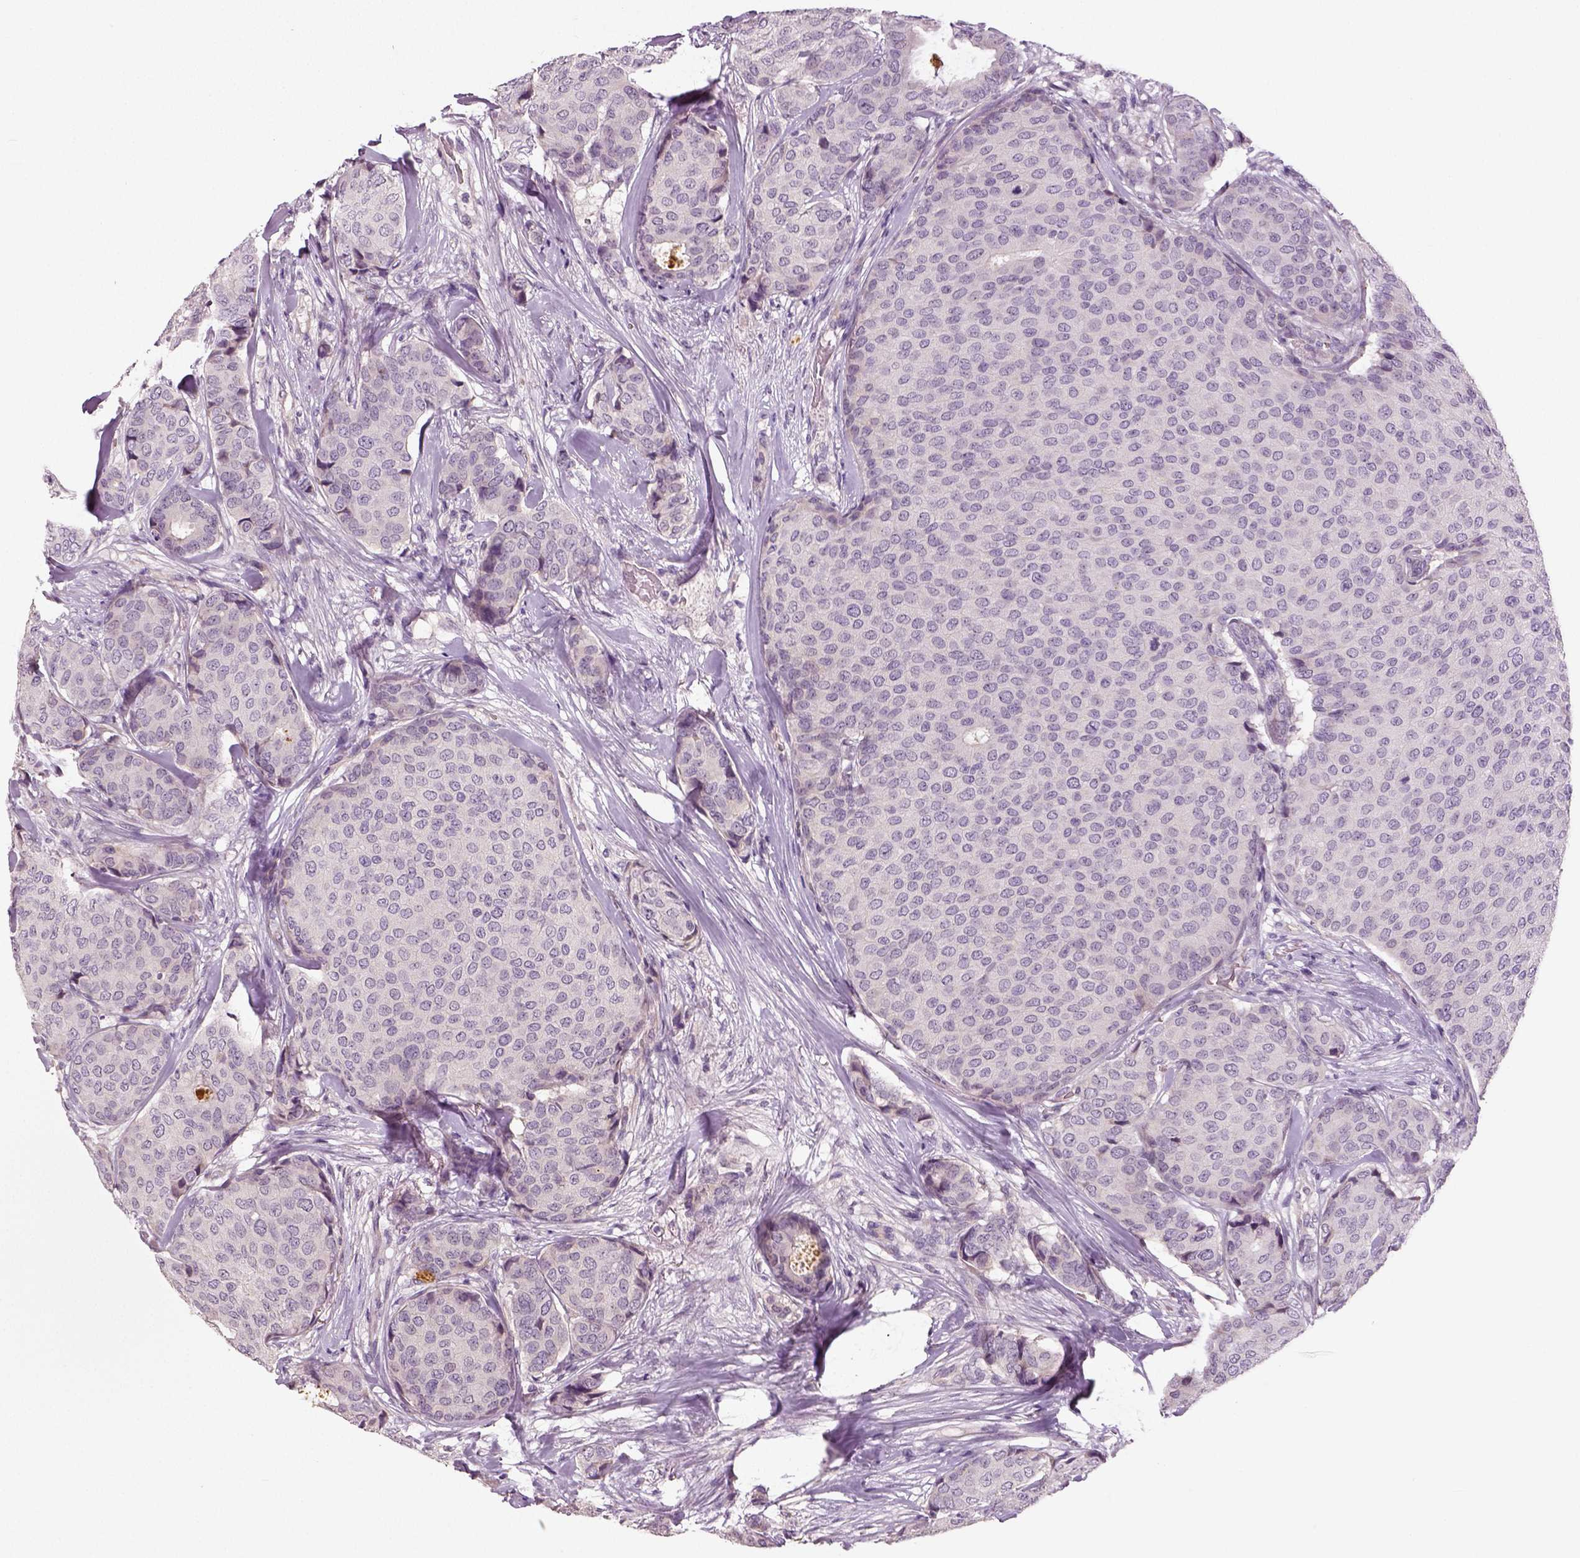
{"staining": {"intensity": "negative", "quantity": "none", "location": "none"}, "tissue": "breast cancer", "cell_type": "Tumor cells", "image_type": "cancer", "snomed": [{"axis": "morphology", "description": "Duct carcinoma"}, {"axis": "topography", "description": "Breast"}], "caption": "An image of human invasive ductal carcinoma (breast) is negative for staining in tumor cells.", "gene": "NECAB1", "patient": {"sex": "female", "age": 75}}